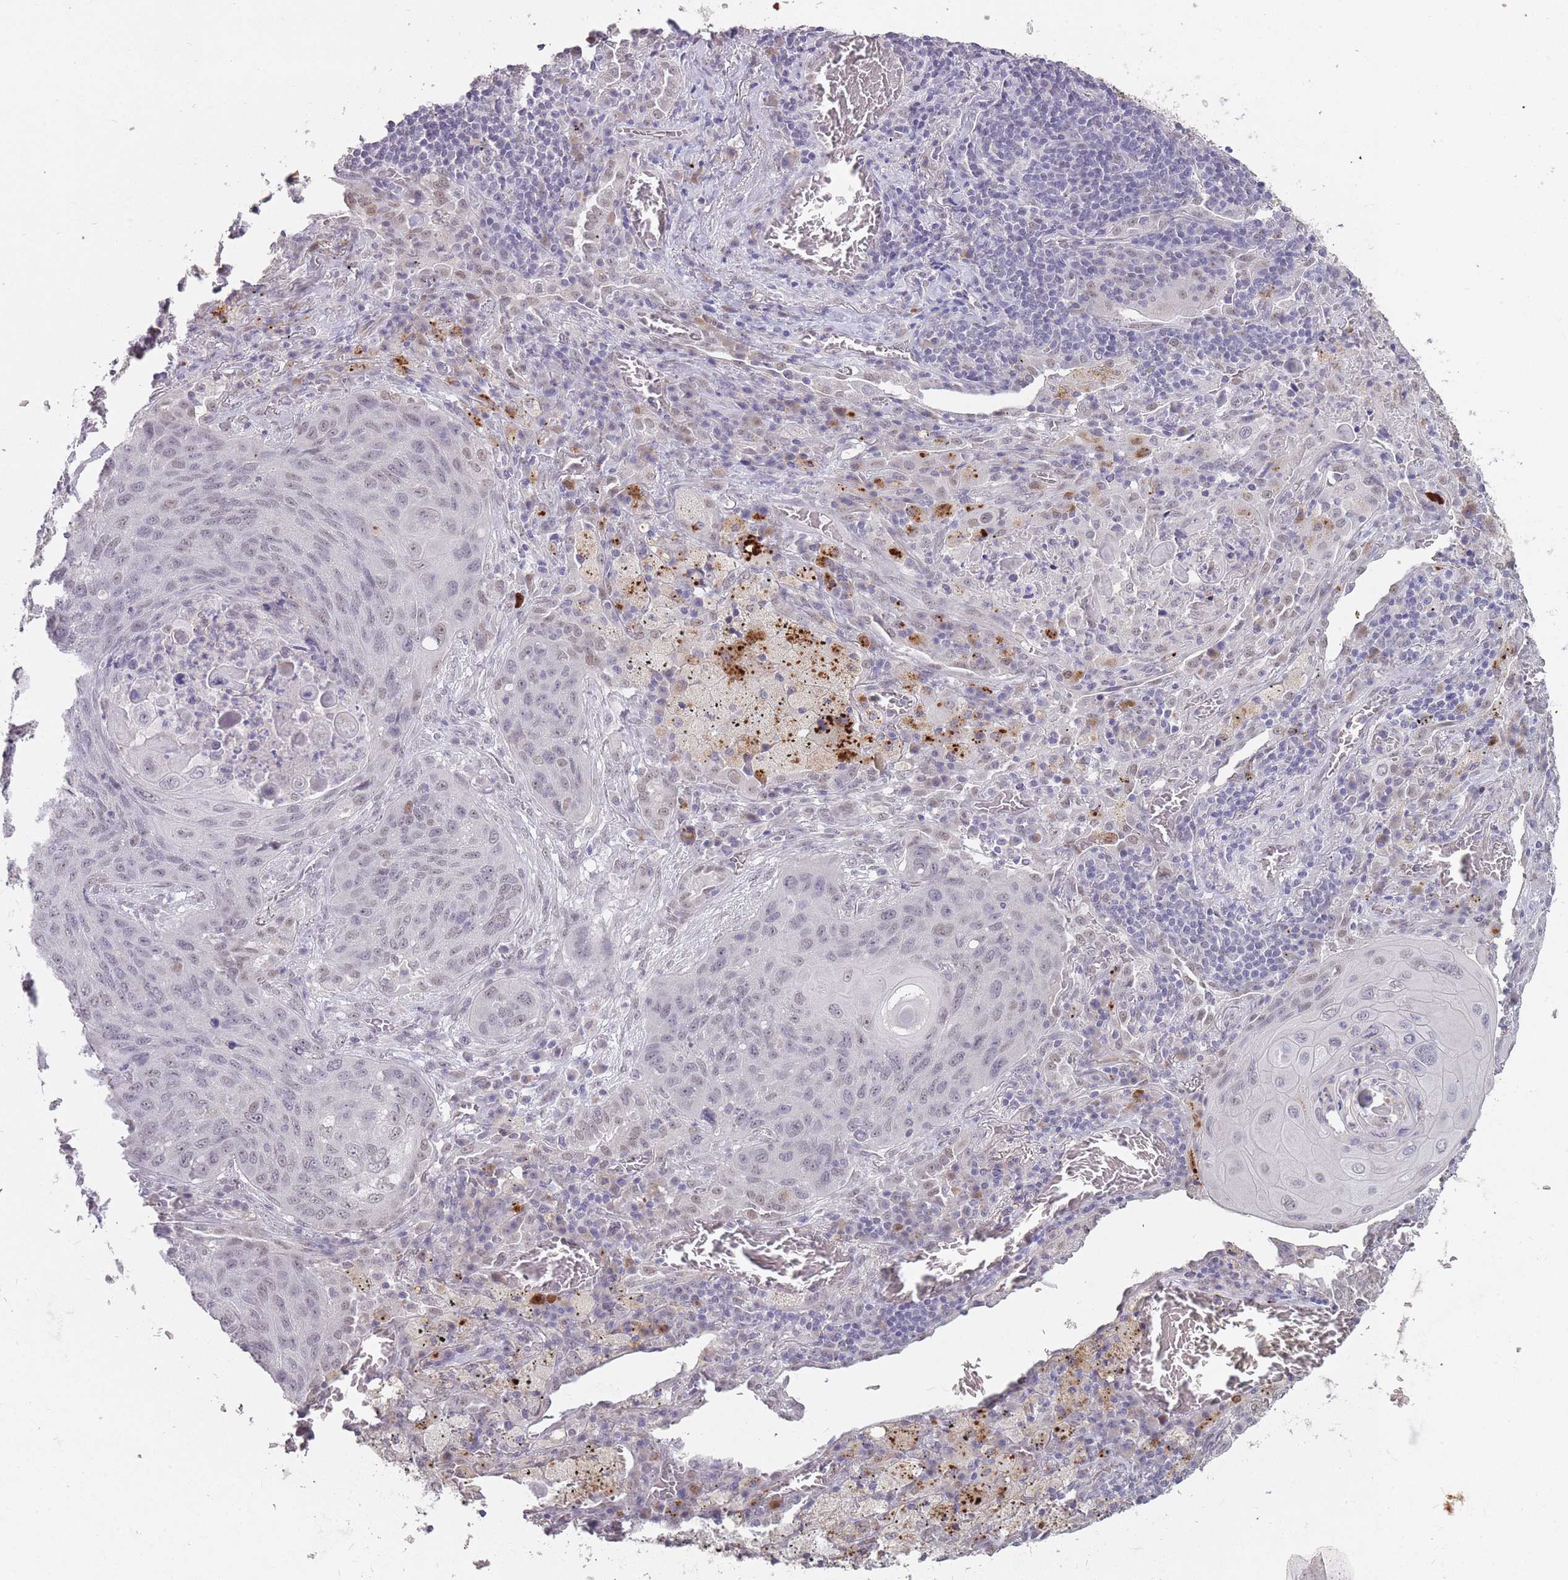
{"staining": {"intensity": "weak", "quantity": "<25%", "location": "nuclear"}, "tissue": "lung cancer", "cell_type": "Tumor cells", "image_type": "cancer", "snomed": [{"axis": "morphology", "description": "Squamous cell carcinoma, NOS"}, {"axis": "topography", "description": "Lung"}], "caption": "Immunohistochemical staining of lung squamous cell carcinoma displays no significant staining in tumor cells. (Stains: DAB (3,3'-diaminobenzidine) IHC with hematoxylin counter stain, Microscopy: brightfield microscopy at high magnification).", "gene": "HNRNPUL1", "patient": {"sex": "female", "age": 63}}